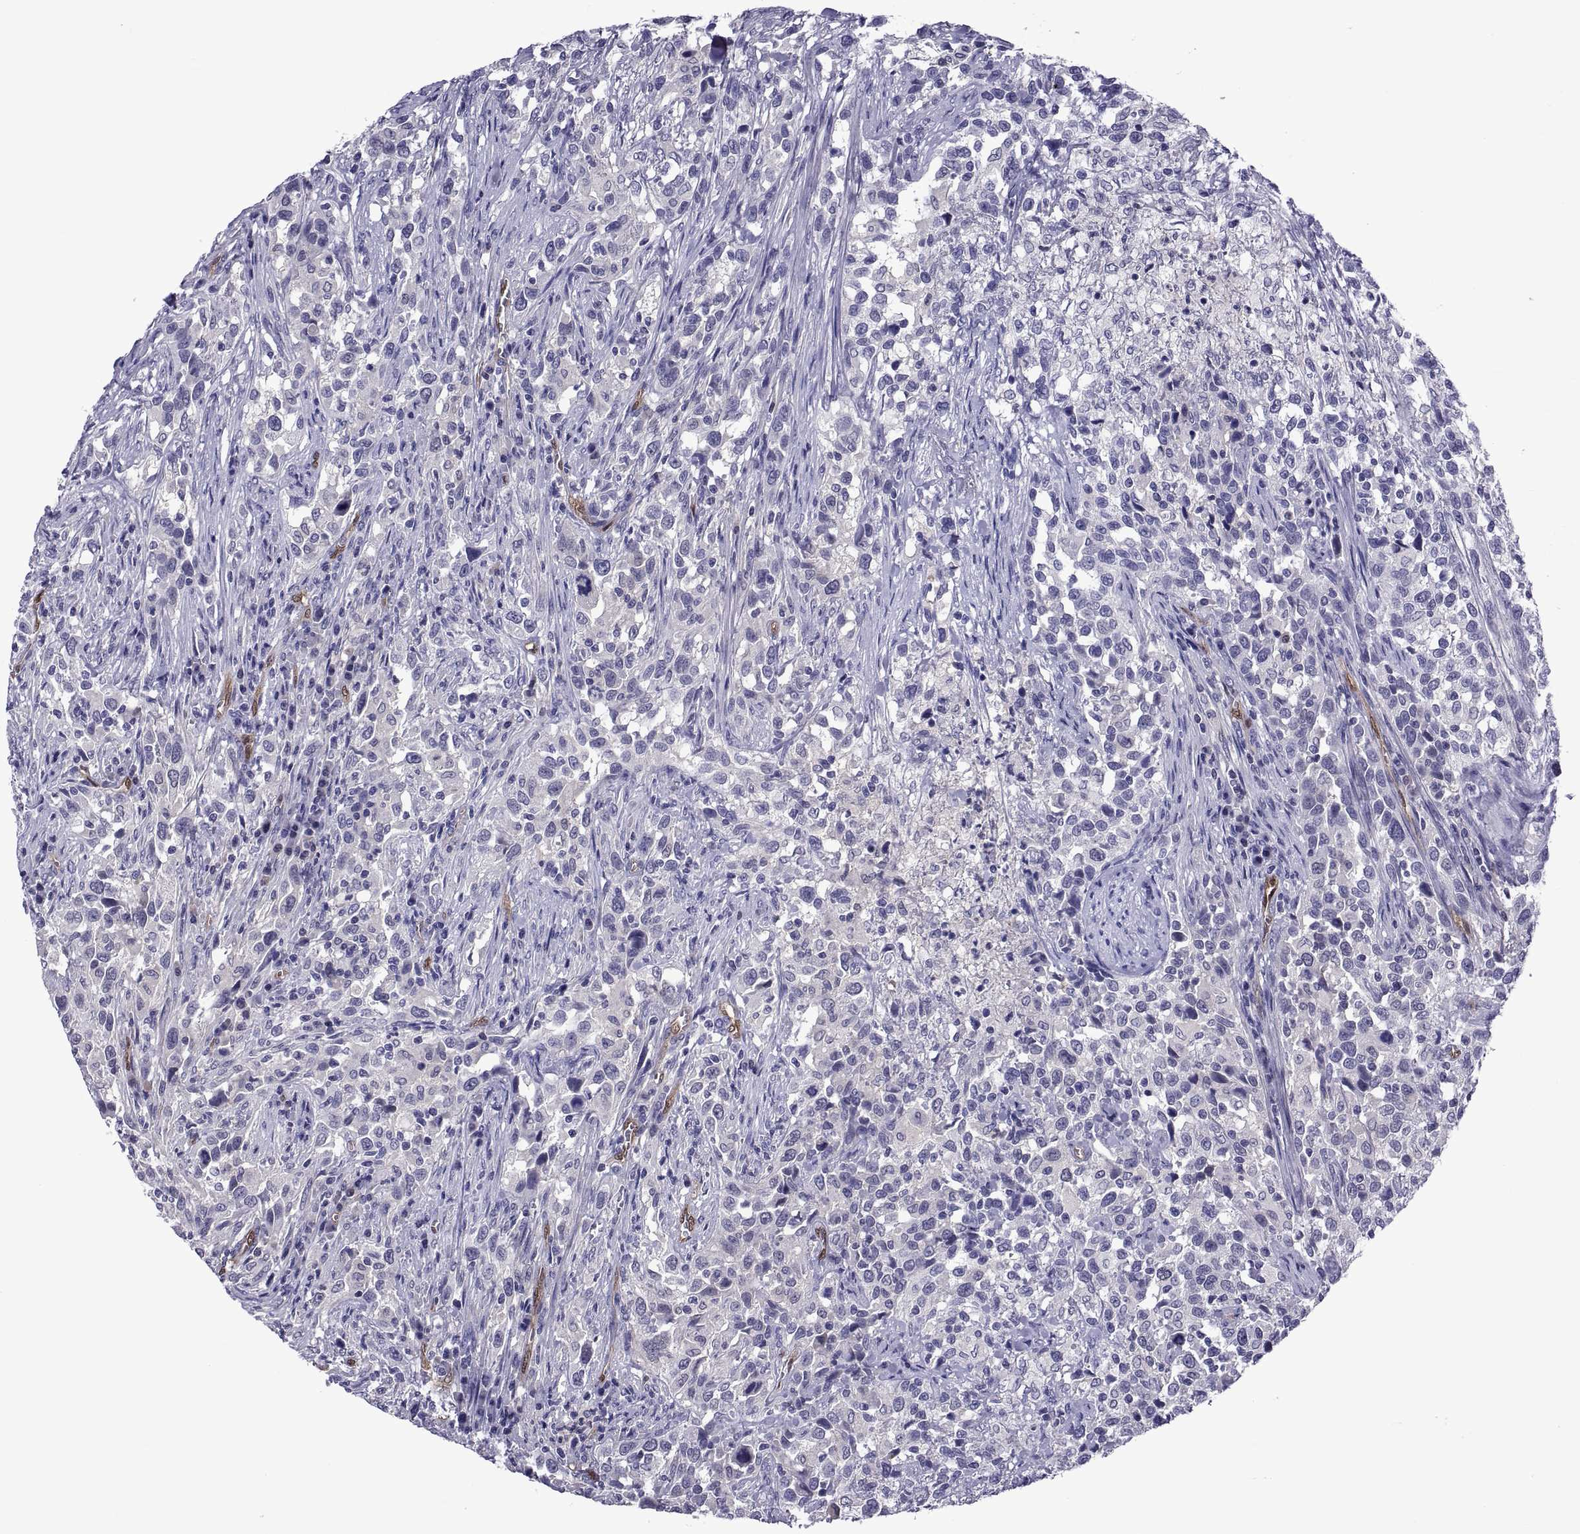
{"staining": {"intensity": "negative", "quantity": "none", "location": "none"}, "tissue": "urothelial cancer", "cell_type": "Tumor cells", "image_type": "cancer", "snomed": [{"axis": "morphology", "description": "Urothelial carcinoma, NOS"}, {"axis": "morphology", "description": "Urothelial carcinoma, High grade"}, {"axis": "topography", "description": "Urinary bladder"}], "caption": "IHC photomicrograph of neoplastic tissue: human urothelial cancer stained with DAB (3,3'-diaminobenzidine) exhibits no significant protein positivity in tumor cells.", "gene": "LCN9", "patient": {"sex": "female", "age": 64}}